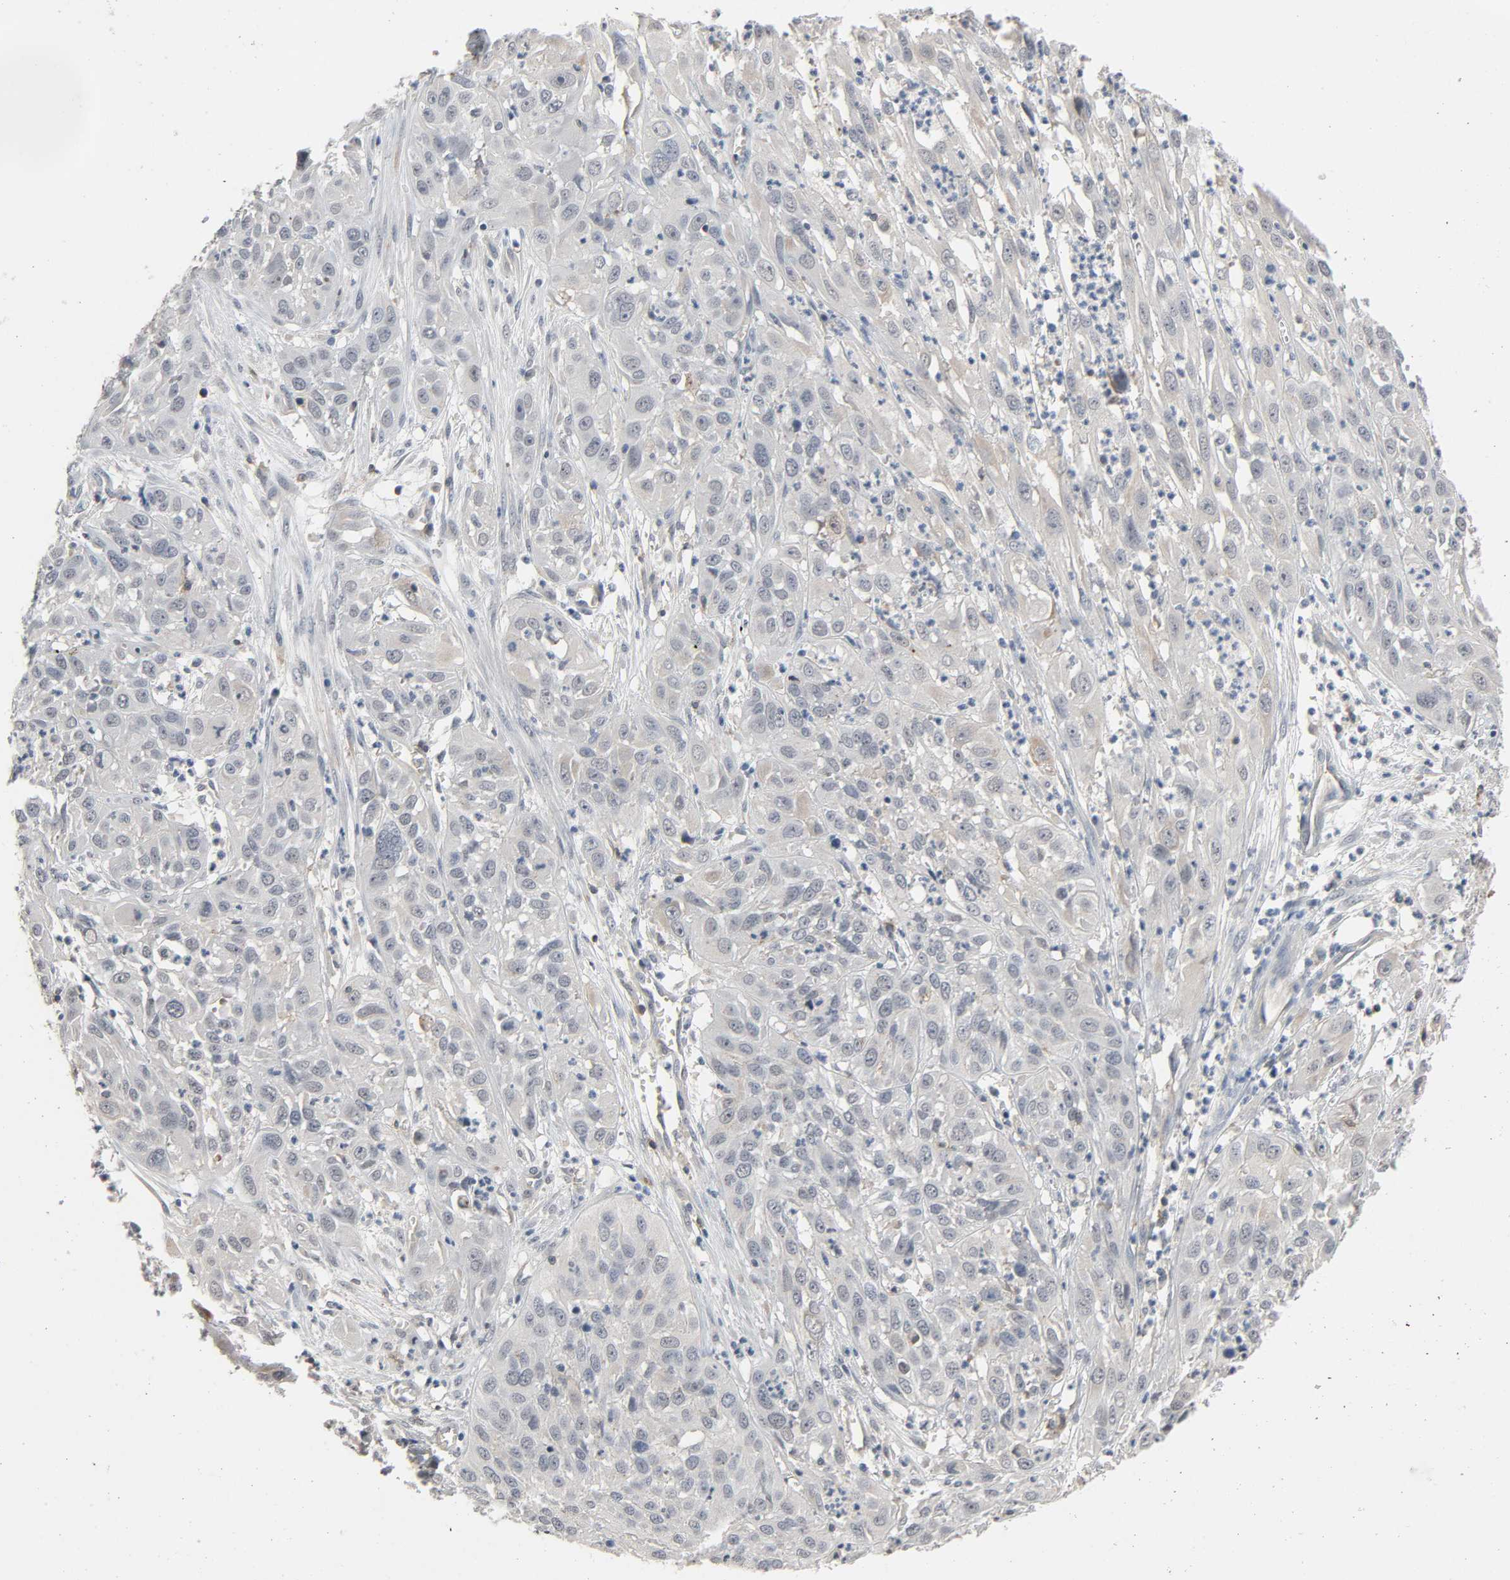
{"staining": {"intensity": "weak", "quantity": "<25%", "location": "cytoplasmic/membranous"}, "tissue": "cervical cancer", "cell_type": "Tumor cells", "image_type": "cancer", "snomed": [{"axis": "morphology", "description": "Squamous cell carcinoma, NOS"}, {"axis": "topography", "description": "Cervix"}], "caption": "The histopathology image reveals no staining of tumor cells in cervical cancer.", "gene": "CD4", "patient": {"sex": "female", "age": 32}}